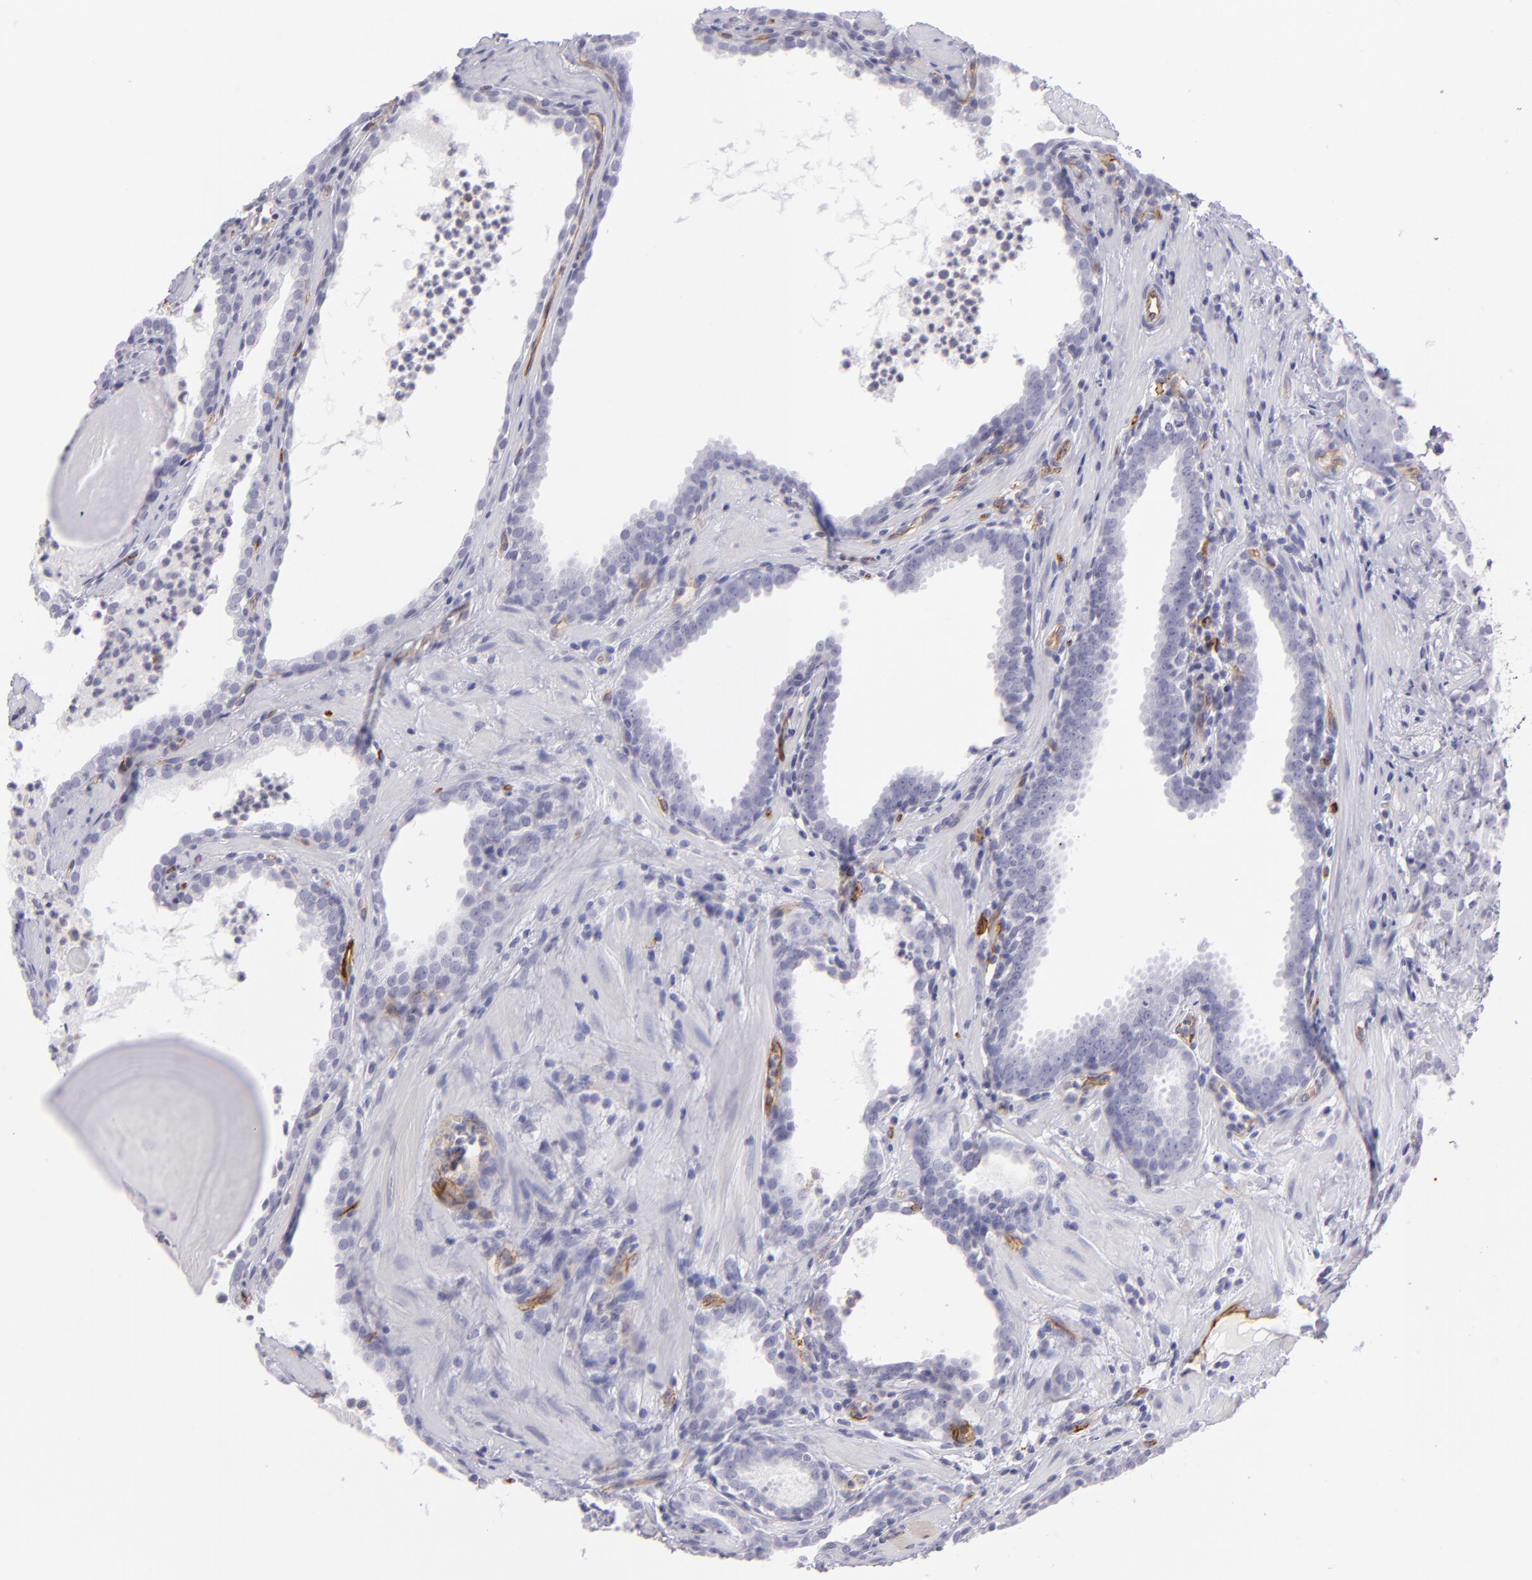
{"staining": {"intensity": "negative", "quantity": "none", "location": "none"}, "tissue": "prostate cancer", "cell_type": "Tumor cells", "image_type": "cancer", "snomed": [{"axis": "morphology", "description": "Adenocarcinoma, Low grade"}, {"axis": "topography", "description": "Prostate"}], "caption": "This is a photomicrograph of immunohistochemistry staining of prostate cancer (adenocarcinoma (low-grade)), which shows no expression in tumor cells.", "gene": "THBD", "patient": {"sex": "male", "age": 59}}